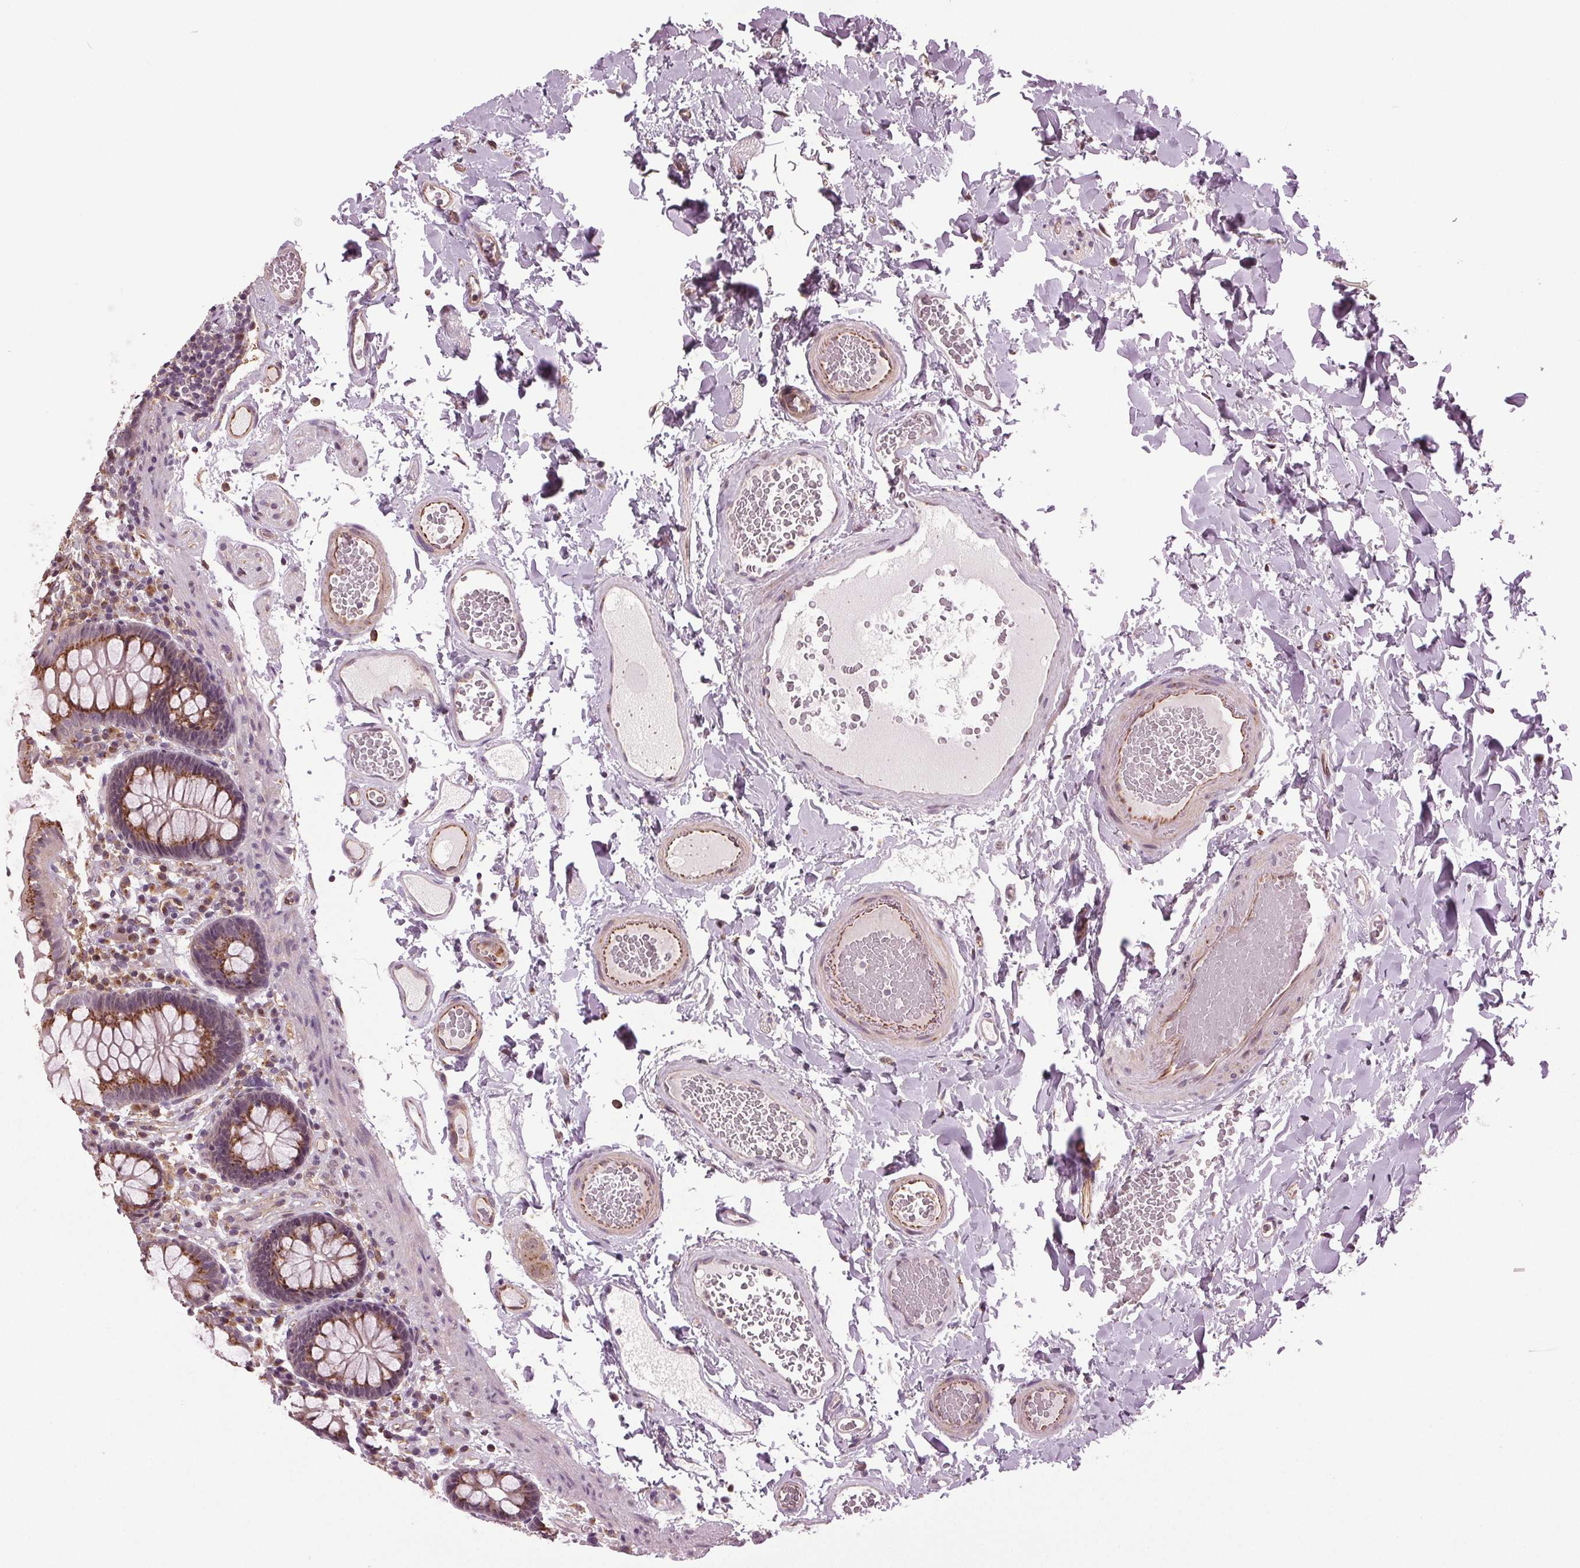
{"staining": {"intensity": "moderate", "quantity": "25%-75%", "location": "cytoplasmic/membranous"}, "tissue": "colon", "cell_type": "Endothelial cells", "image_type": "normal", "snomed": [{"axis": "morphology", "description": "Normal tissue, NOS"}, {"axis": "topography", "description": "Colon"}], "caption": "Immunohistochemistry (IHC) histopathology image of benign colon: human colon stained using immunohistochemistry exhibits medium levels of moderate protein expression localized specifically in the cytoplasmic/membranous of endothelial cells, appearing as a cytoplasmic/membranous brown color.", "gene": "BSDC1", "patient": {"sex": "male", "age": 84}}